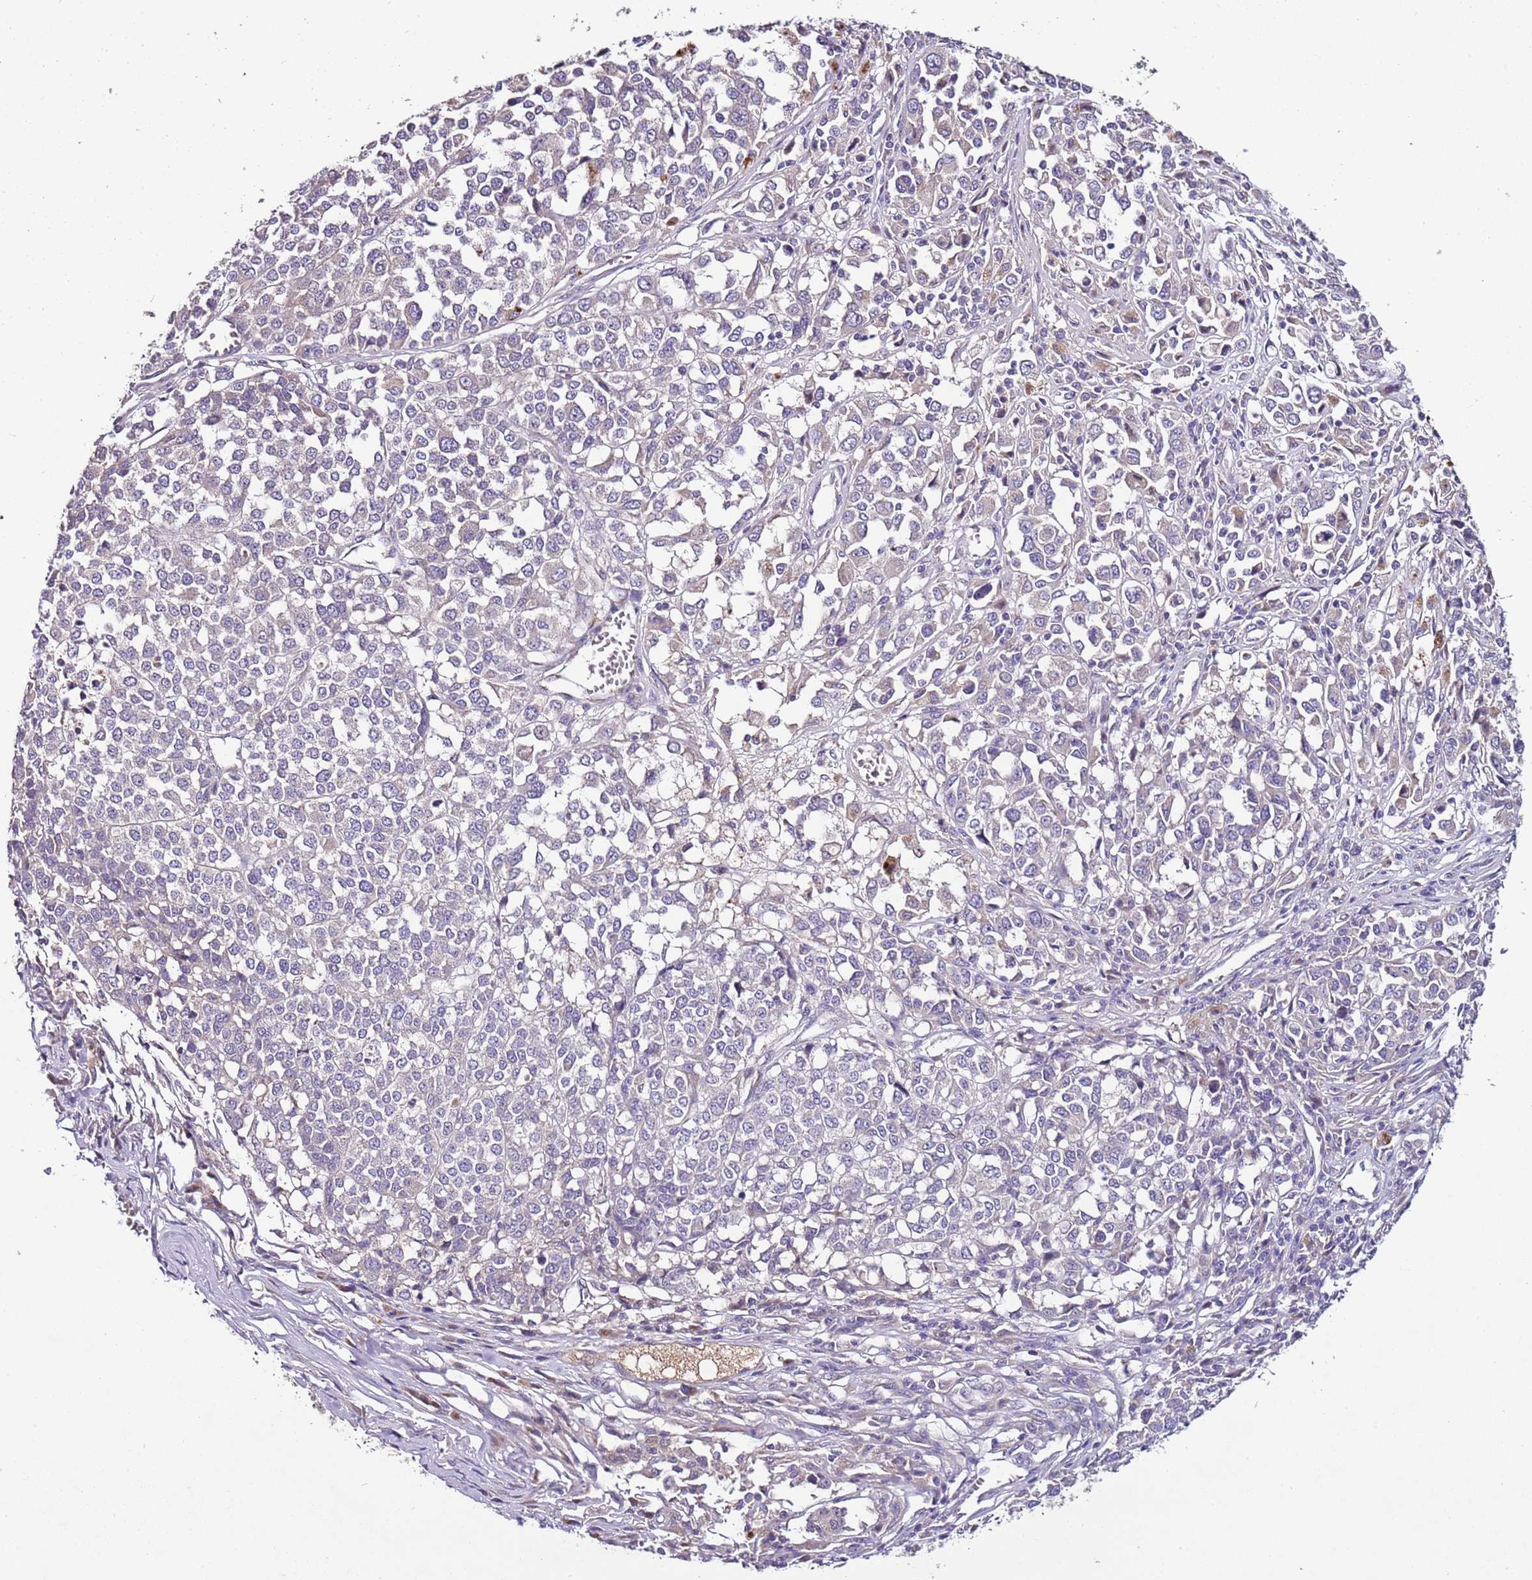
{"staining": {"intensity": "negative", "quantity": "none", "location": "none"}, "tissue": "melanoma", "cell_type": "Tumor cells", "image_type": "cancer", "snomed": [{"axis": "morphology", "description": "Malignant melanoma, Metastatic site"}, {"axis": "topography", "description": "Lymph node"}], "caption": "Immunohistochemical staining of human melanoma displays no significant staining in tumor cells.", "gene": "FAM20A", "patient": {"sex": "male", "age": 44}}